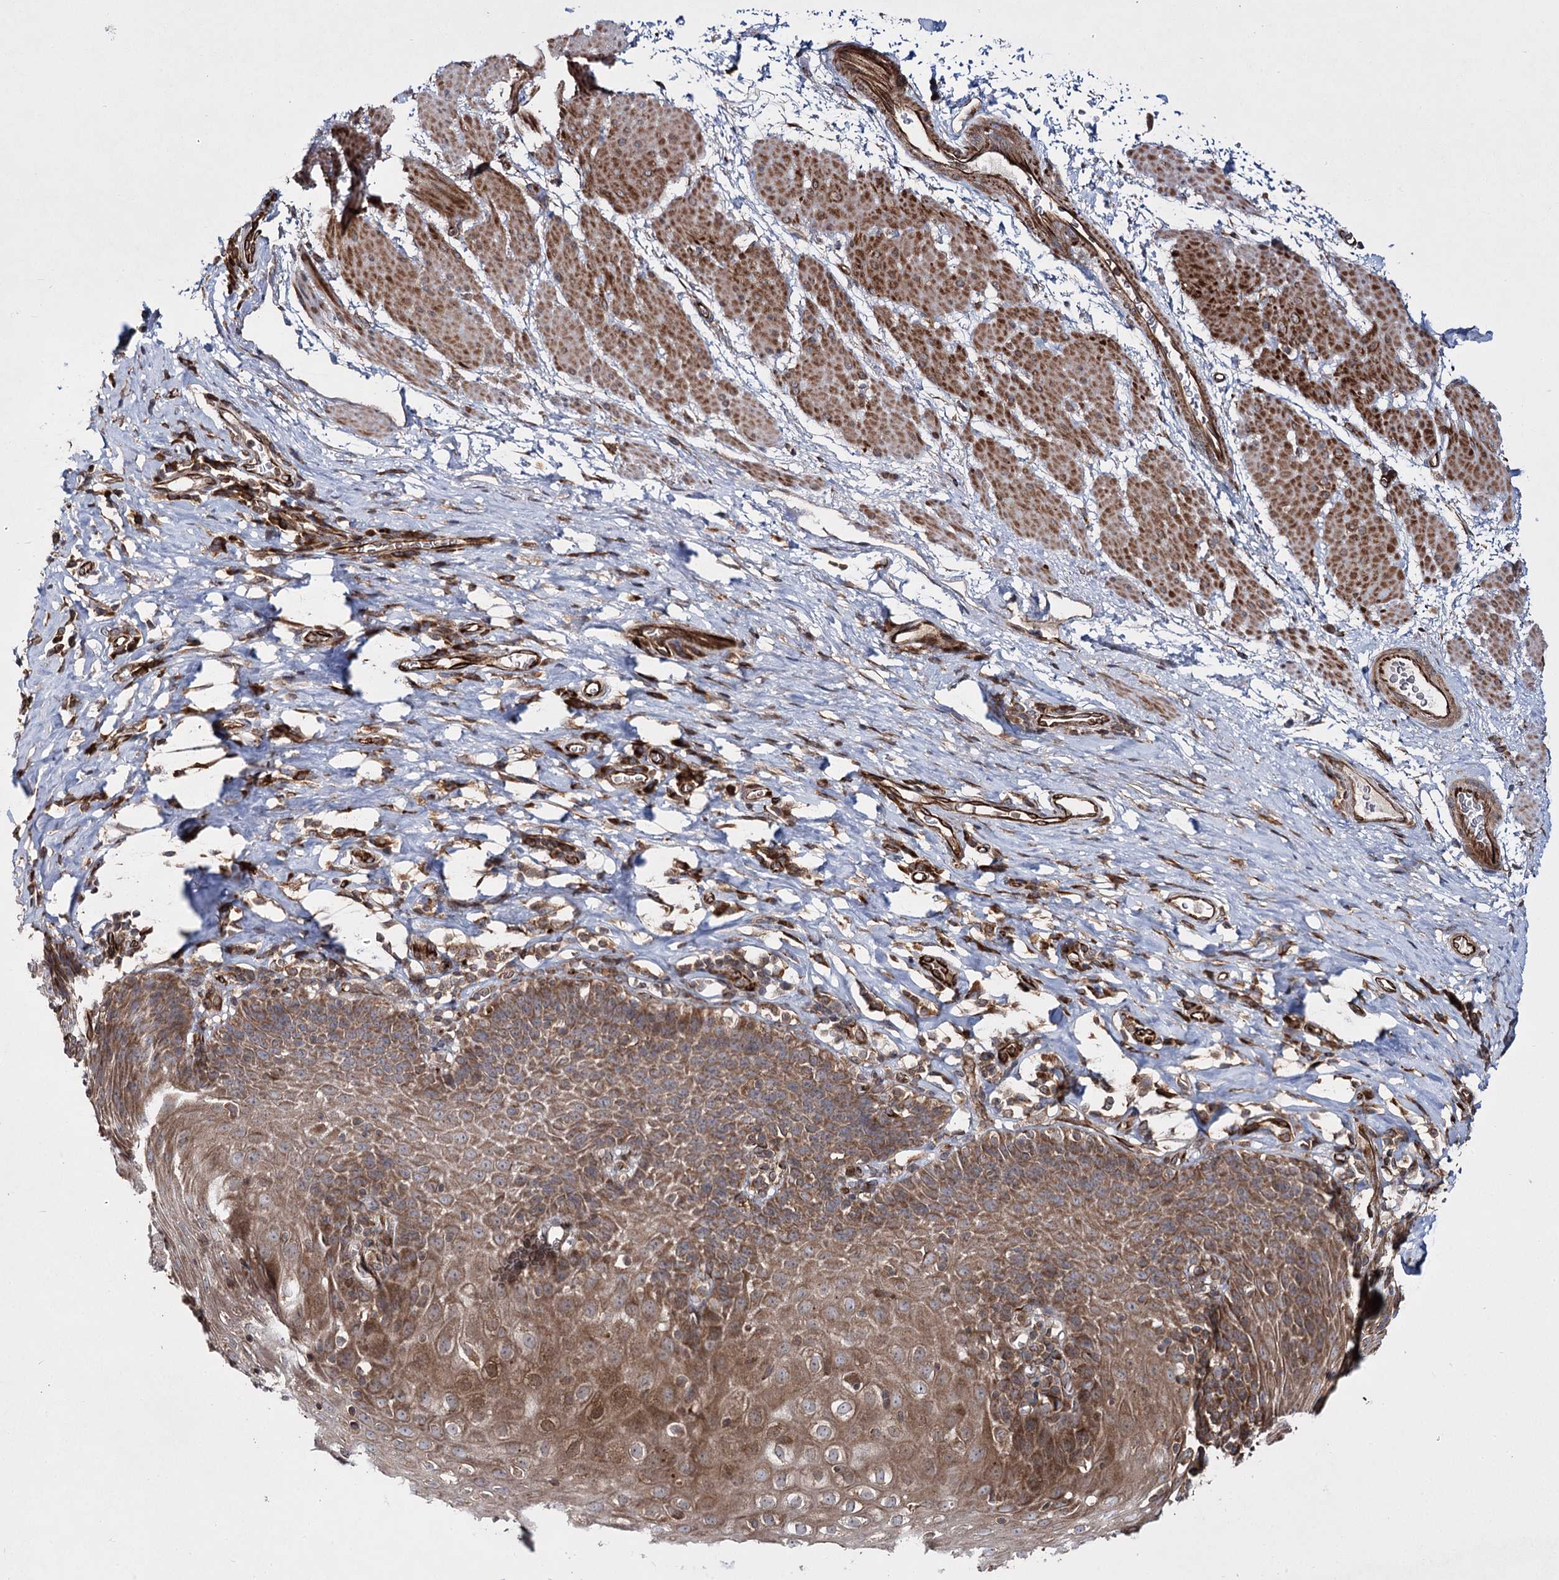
{"staining": {"intensity": "moderate", "quantity": ">75%", "location": "cytoplasmic/membranous"}, "tissue": "esophagus", "cell_type": "Squamous epithelial cells", "image_type": "normal", "snomed": [{"axis": "morphology", "description": "Normal tissue, NOS"}, {"axis": "topography", "description": "Esophagus"}], "caption": "Immunohistochemical staining of unremarkable human esophagus exhibits medium levels of moderate cytoplasmic/membranous expression in about >75% of squamous epithelial cells. (brown staining indicates protein expression, while blue staining denotes nuclei).", "gene": "HECTD2", "patient": {"sex": "female", "age": 61}}